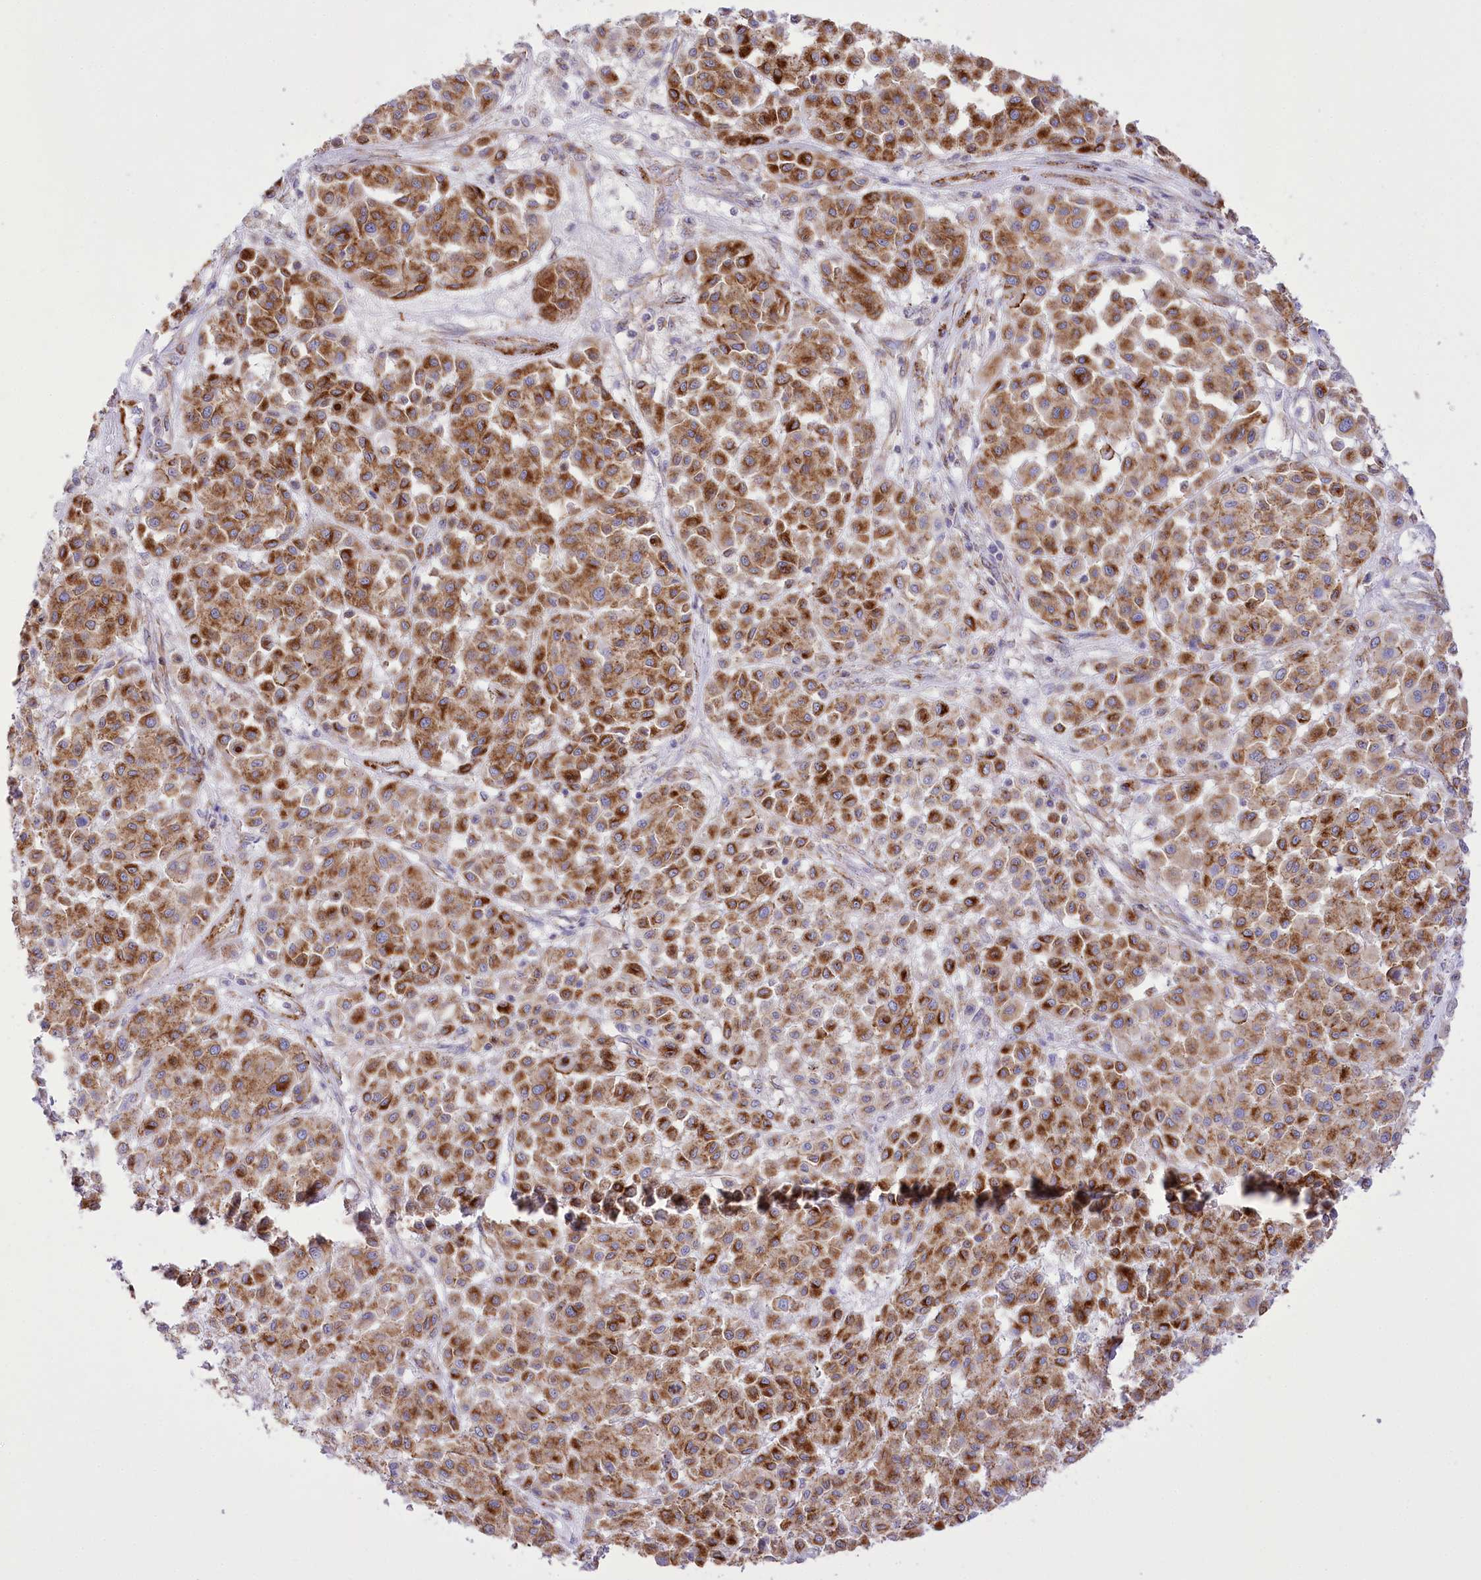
{"staining": {"intensity": "moderate", "quantity": ">75%", "location": "cytoplasmic/membranous"}, "tissue": "melanoma", "cell_type": "Tumor cells", "image_type": "cancer", "snomed": [{"axis": "morphology", "description": "Malignant melanoma, Metastatic site"}, {"axis": "topography", "description": "Soft tissue"}], "caption": "Immunohistochemical staining of human malignant melanoma (metastatic site) reveals moderate cytoplasmic/membranous protein expression in approximately >75% of tumor cells. (IHC, brightfield microscopy, high magnification).", "gene": "FAM216A", "patient": {"sex": "male", "age": 41}}